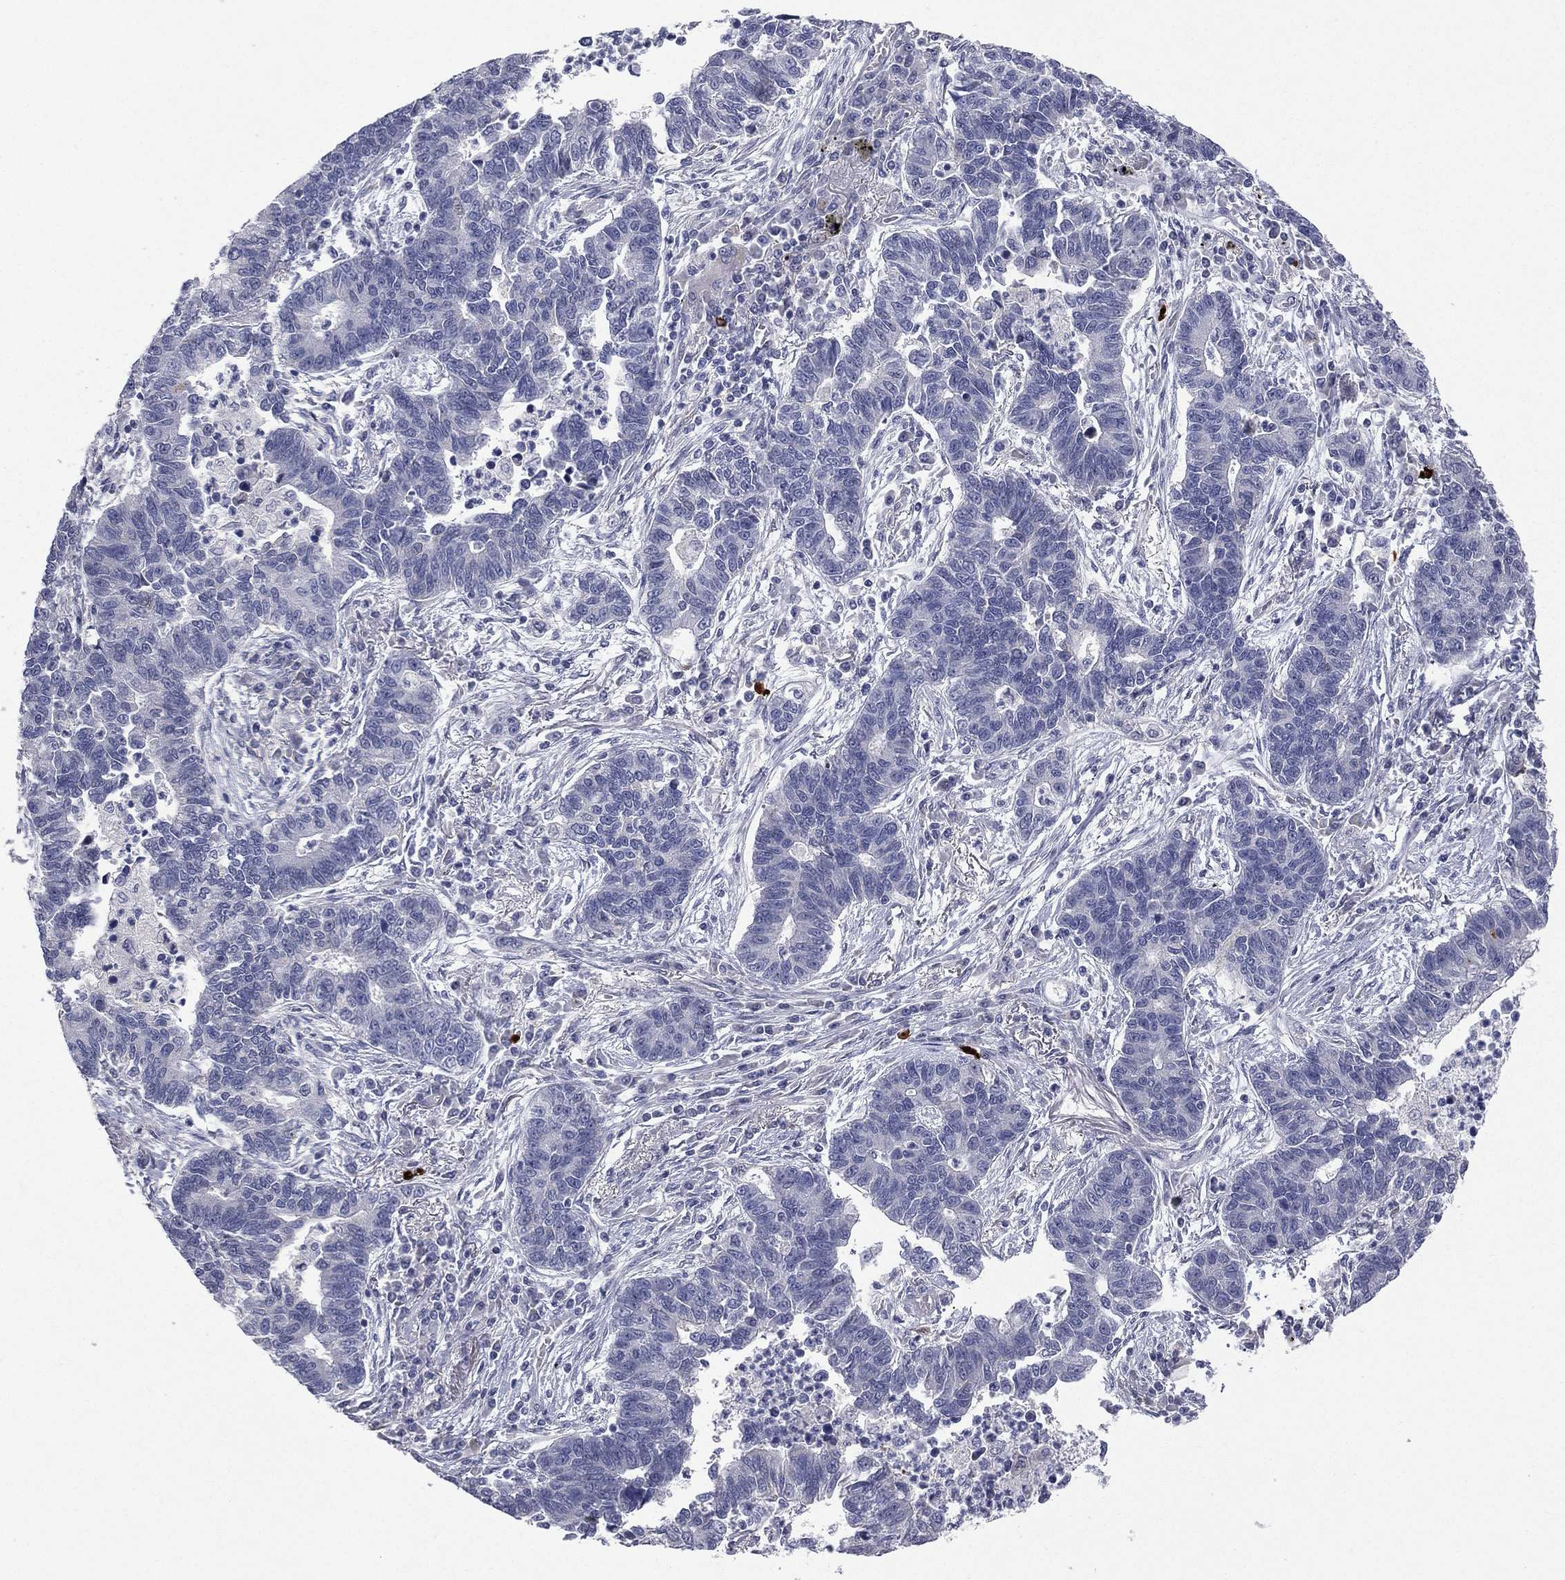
{"staining": {"intensity": "negative", "quantity": "none", "location": "none"}, "tissue": "lung cancer", "cell_type": "Tumor cells", "image_type": "cancer", "snomed": [{"axis": "morphology", "description": "Adenocarcinoma, NOS"}, {"axis": "topography", "description": "Lung"}], "caption": "An immunohistochemistry (IHC) histopathology image of lung adenocarcinoma is shown. There is no staining in tumor cells of lung adenocarcinoma. (DAB immunohistochemistry visualized using brightfield microscopy, high magnification).", "gene": "DMKN", "patient": {"sex": "female", "age": 57}}